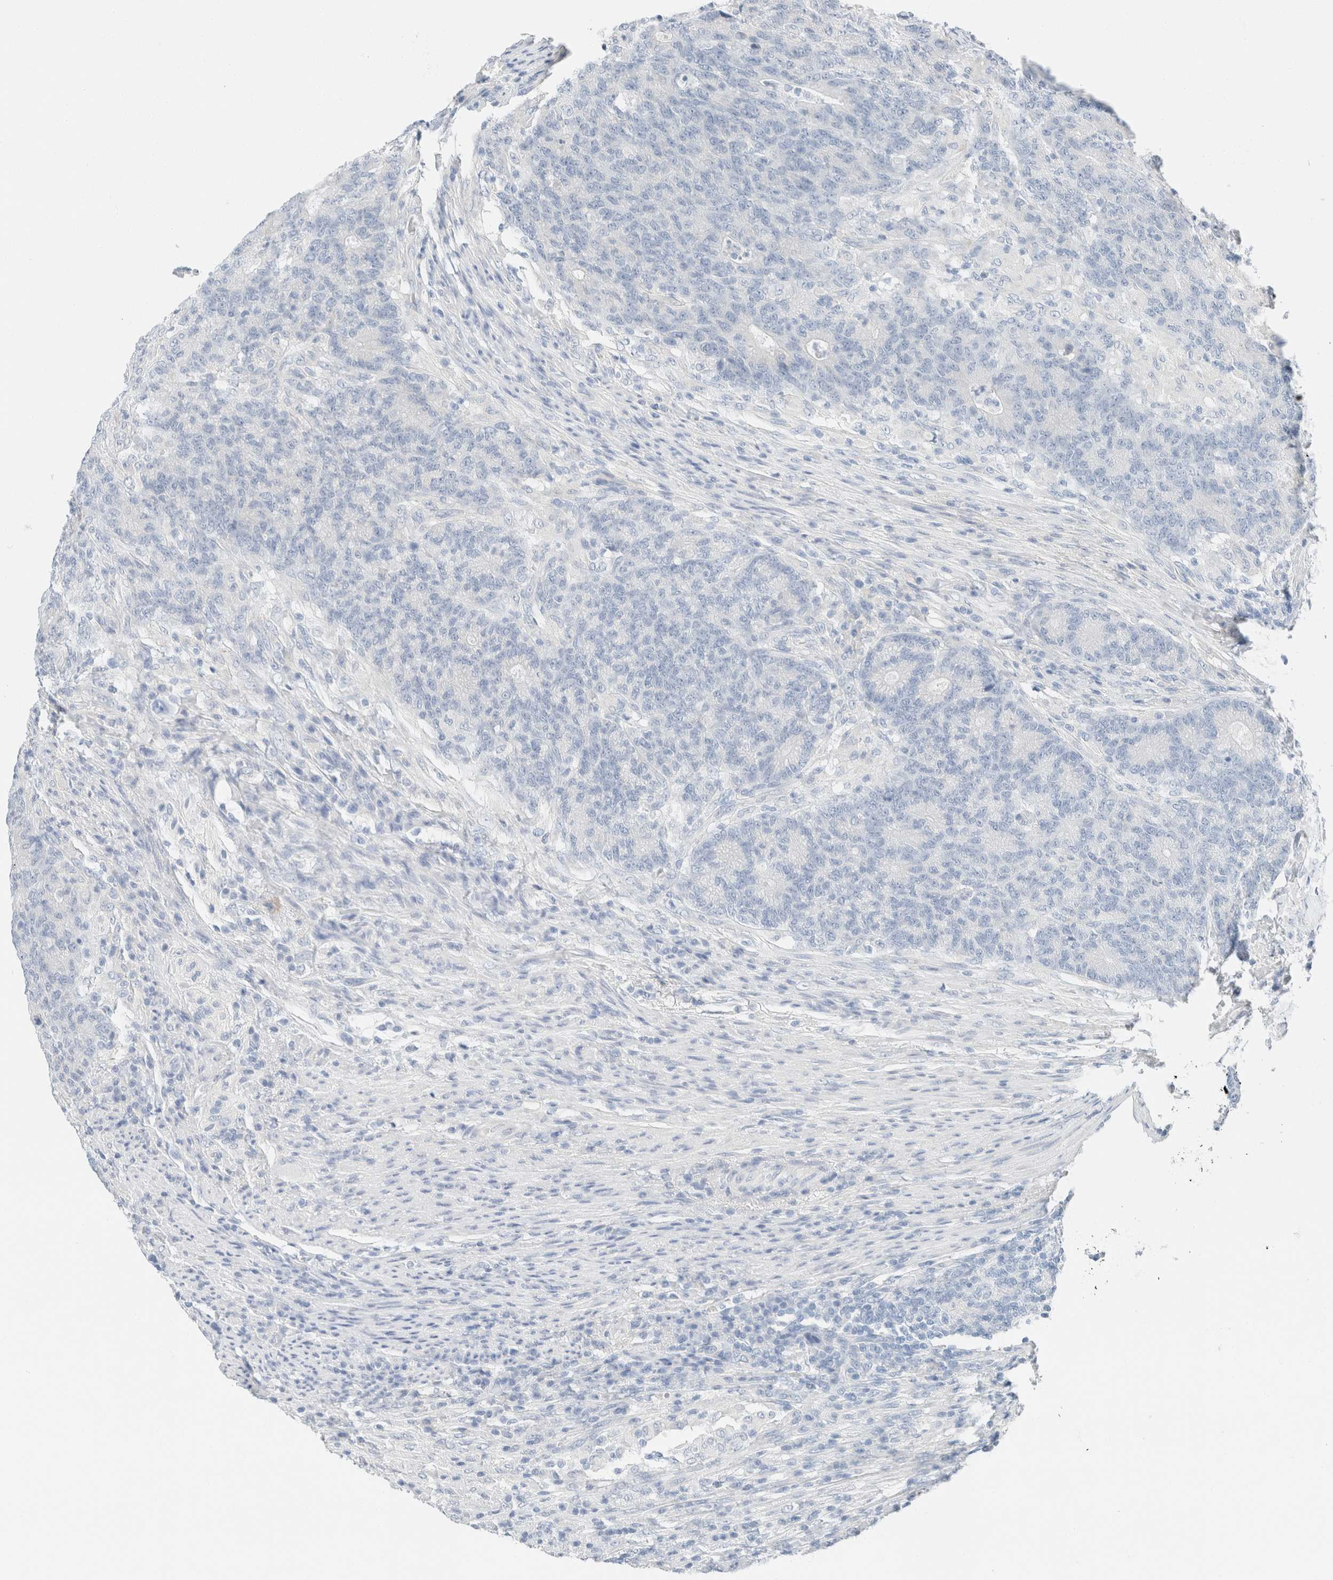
{"staining": {"intensity": "negative", "quantity": "none", "location": "none"}, "tissue": "colorectal cancer", "cell_type": "Tumor cells", "image_type": "cancer", "snomed": [{"axis": "morphology", "description": "Normal tissue, NOS"}, {"axis": "morphology", "description": "Adenocarcinoma, NOS"}, {"axis": "topography", "description": "Colon"}], "caption": "Tumor cells show no significant protein expression in adenocarcinoma (colorectal).", "gene": "PCM1", "patient": {"sex": "female", "age": 75}}